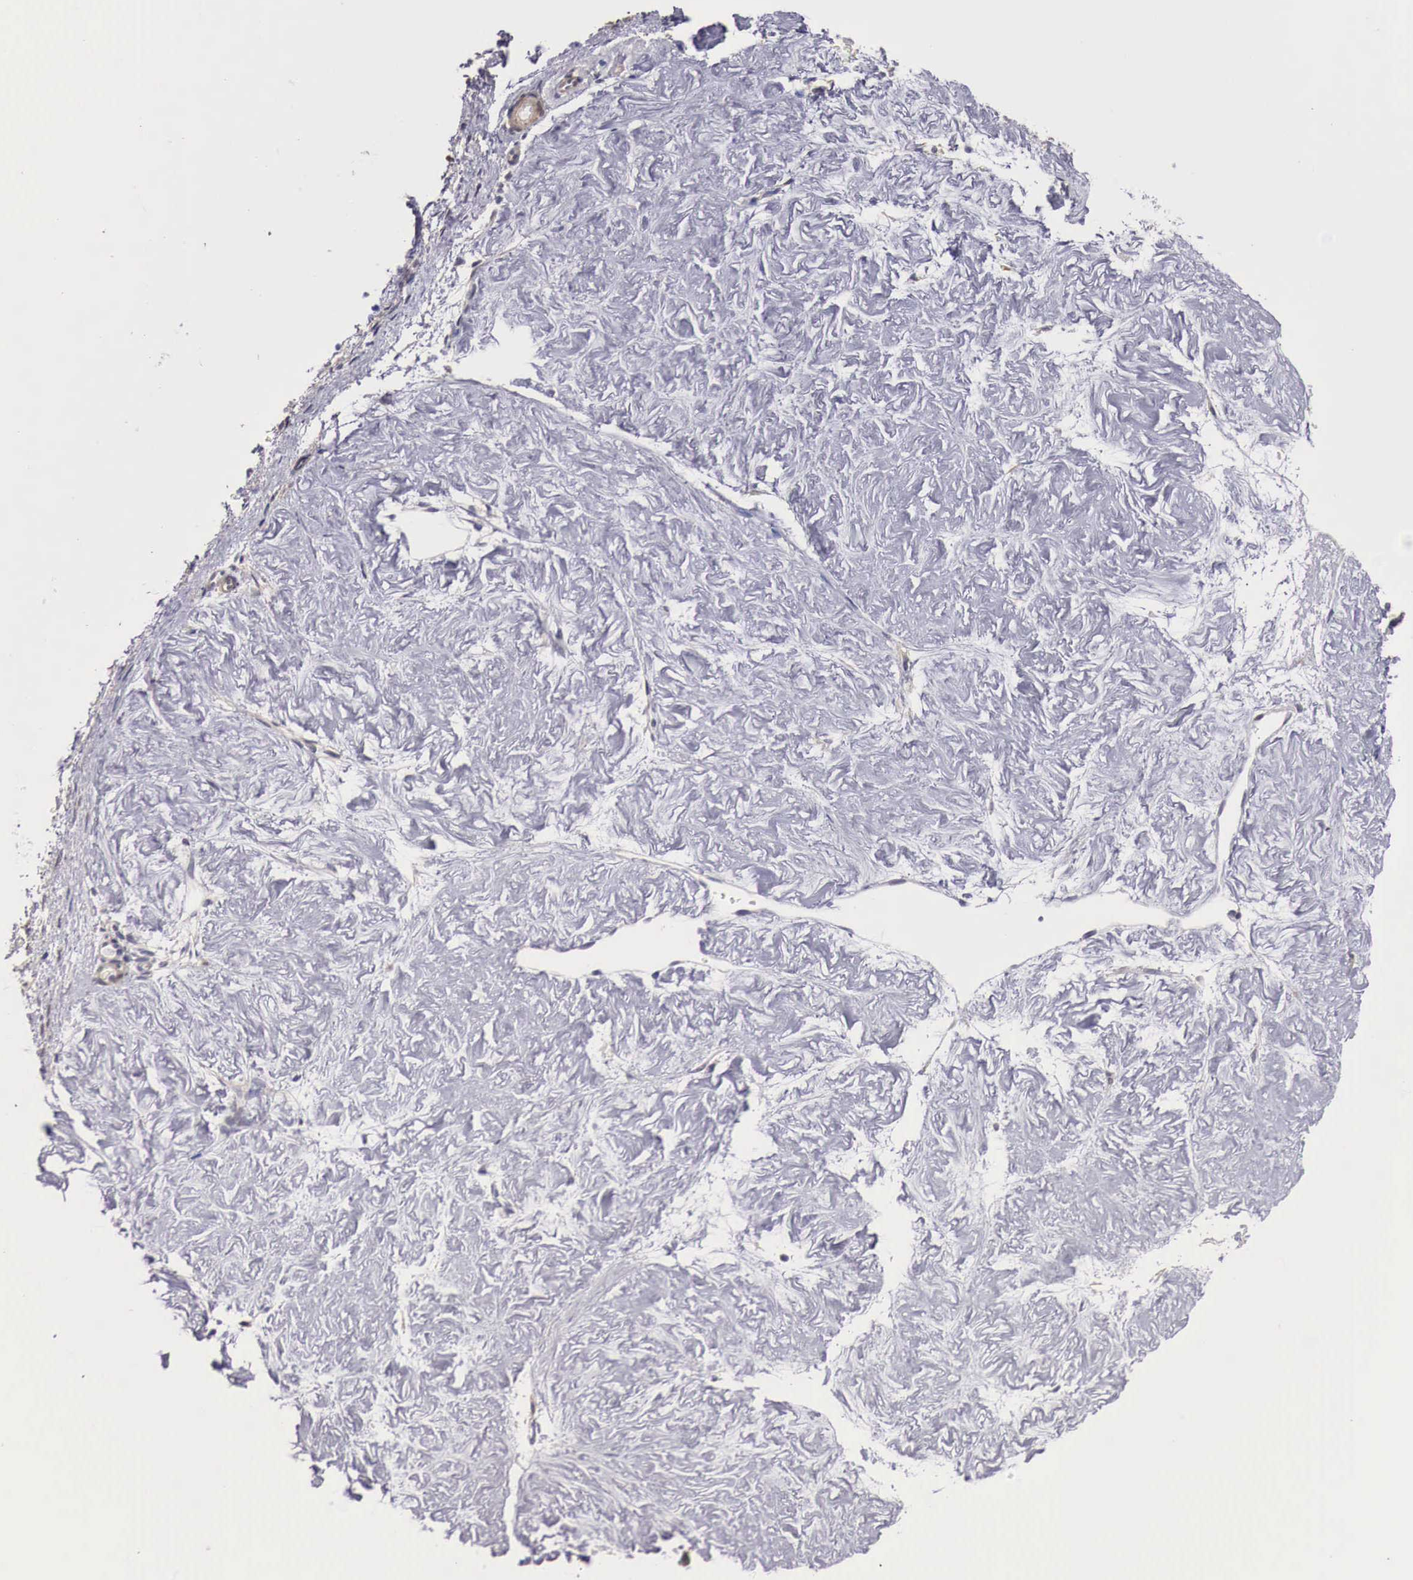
{"staining": {"intensity": "negative", "quantity": "none", "location": "none"}, "tissue": "ovarian cancer", "cell_type": "Tumor cells", "image_type": "cancer", "snomed": [{"axis": "morphology", "description": "Carcinoma, endometroid"}, {"axis": "topography", "description": "Ovary"}], "caption": "Ovarian endometroid carcinoma was stained to show a protein in brown. There is no significant staining in tumor cells.", "gene": "ENOX2", "patient": {"sex": "female", "age": 52}}